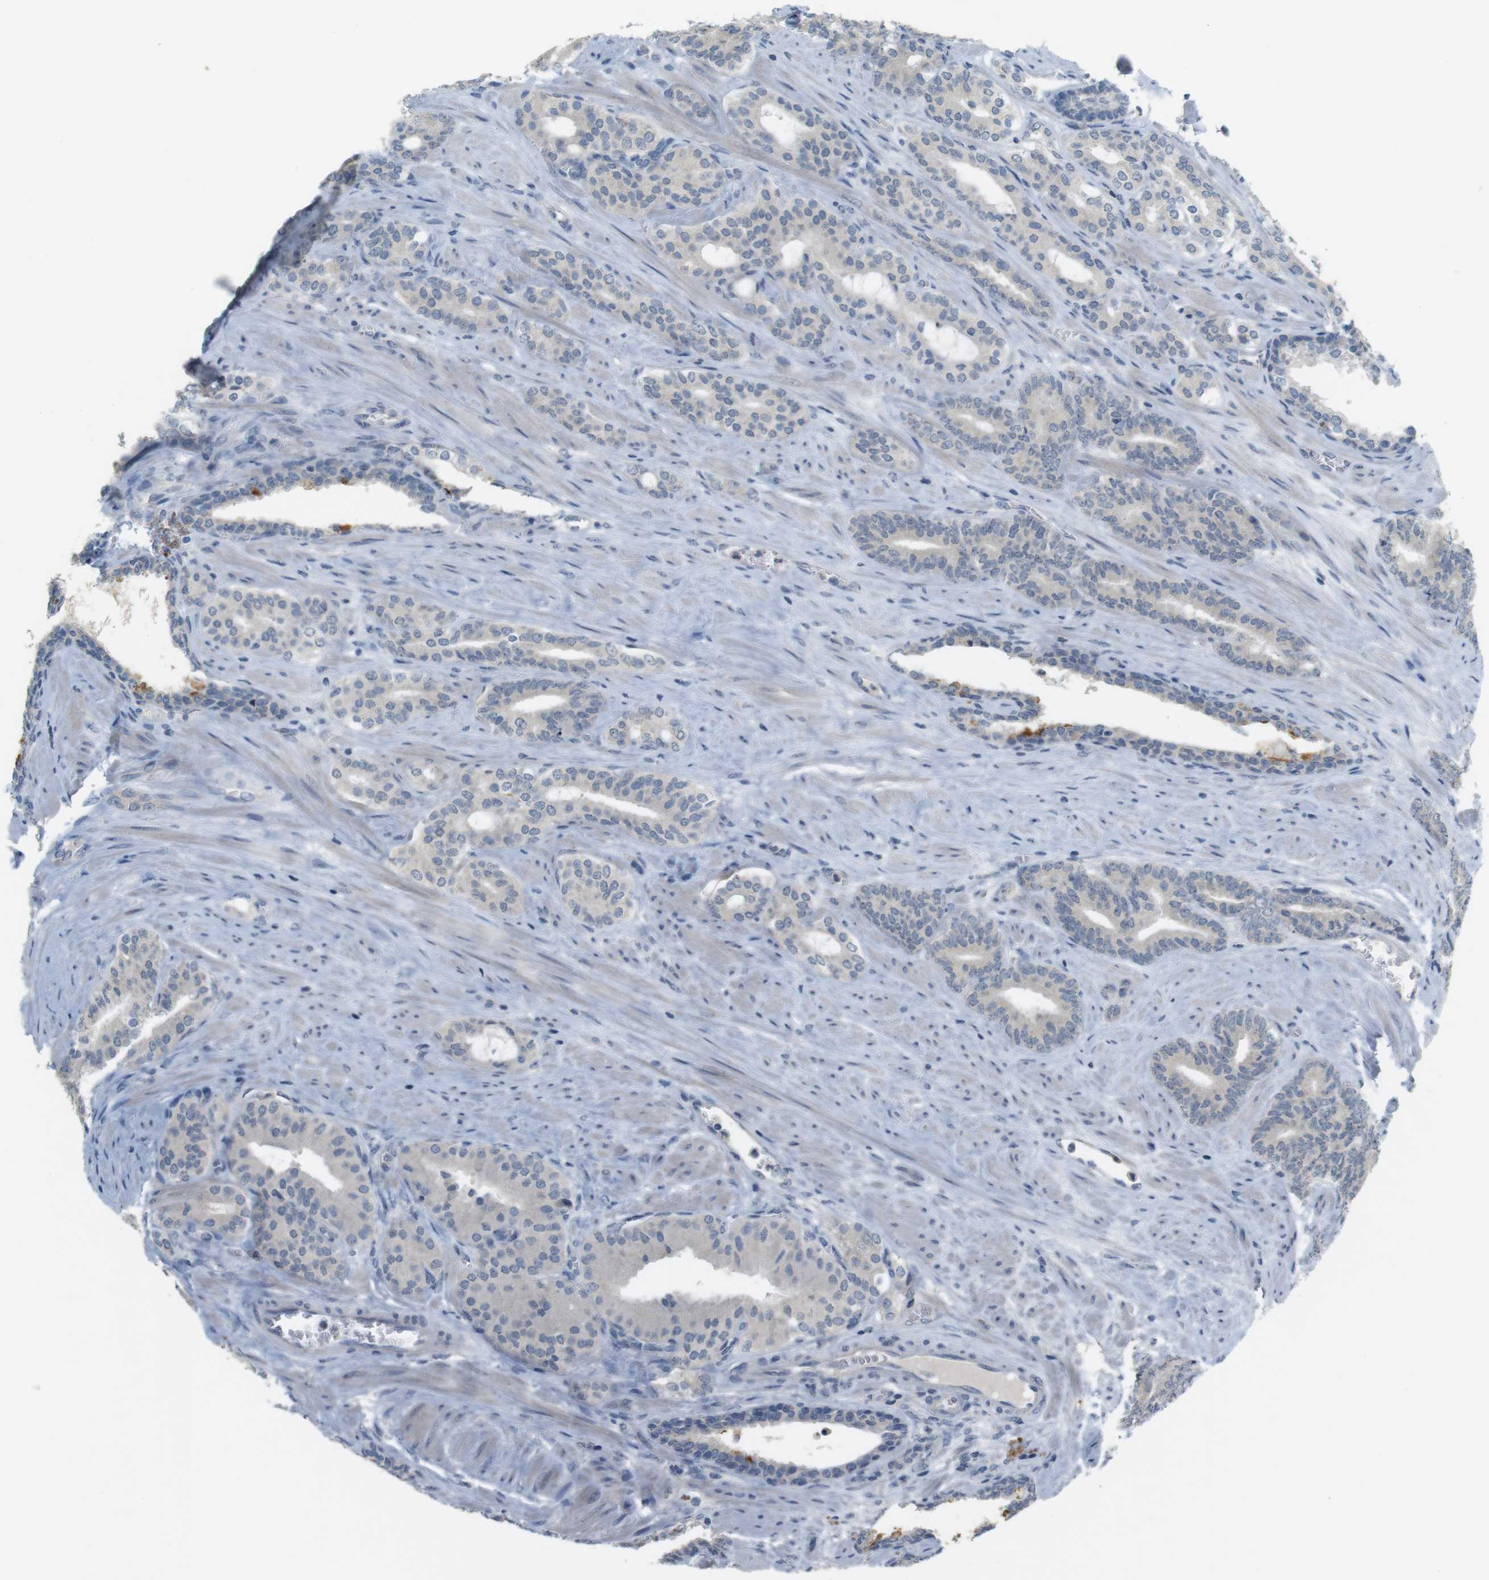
{"staining": {"intensity": "weak", "quantity": "<25%", "location": "cytoplasmic/membranous"}, "tissue": "prostate cancer", "cell_type": "Tumor cells", "image_type": "cancer", "snomed": [{"axis": "morphology", "description": "Adenocarcinoma, Low grade"}, {"axis": "topography", "description": "Prostate"}], "caption": "Tumor cells show no significant positivity in prostate cancer (low-grade adenocarcinoma).", "gene": "MUC5B", "patient": {"sex": "male", "age": 63}}